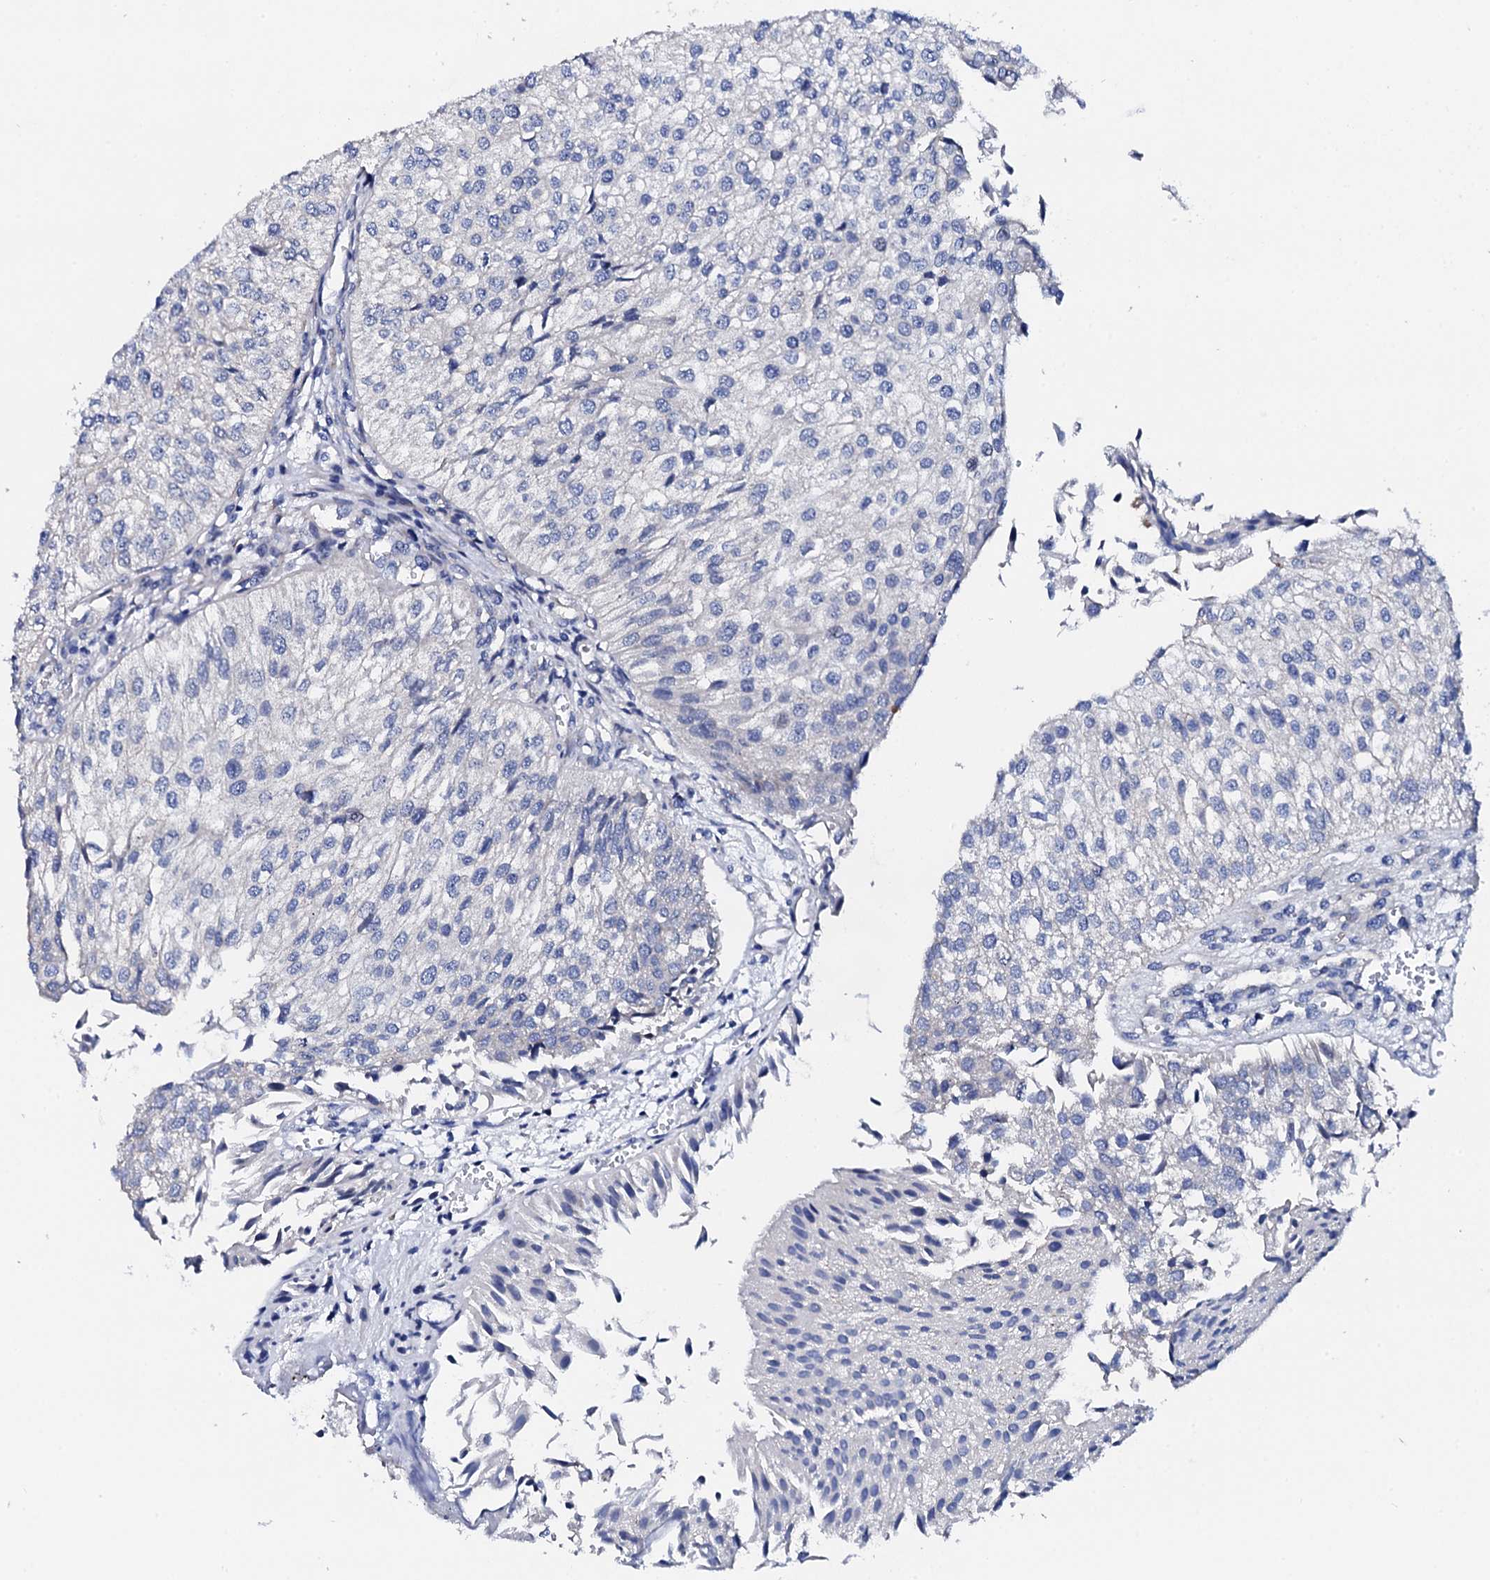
{"staining": {"intensity": "negative", "quantity": "none", "location": "none"}, "tissue": "urothelial cancer", "cell_type": "Tumor cells", "image_type": "cancer", "snomed": [{"axis": "morphology", "description": "Urothelial carcinoma, Low grade"}, {"axis": "topography", "description": "Urinary bladder"}], "caption": "DAB (3,3'-diaminobenzidine) immunohistochemical staining of low-grade urothelial carcinoma shows no significant expression in tumor cells.", "gene": "TRDN", "patient": {"sex": "female", "age": 89}}